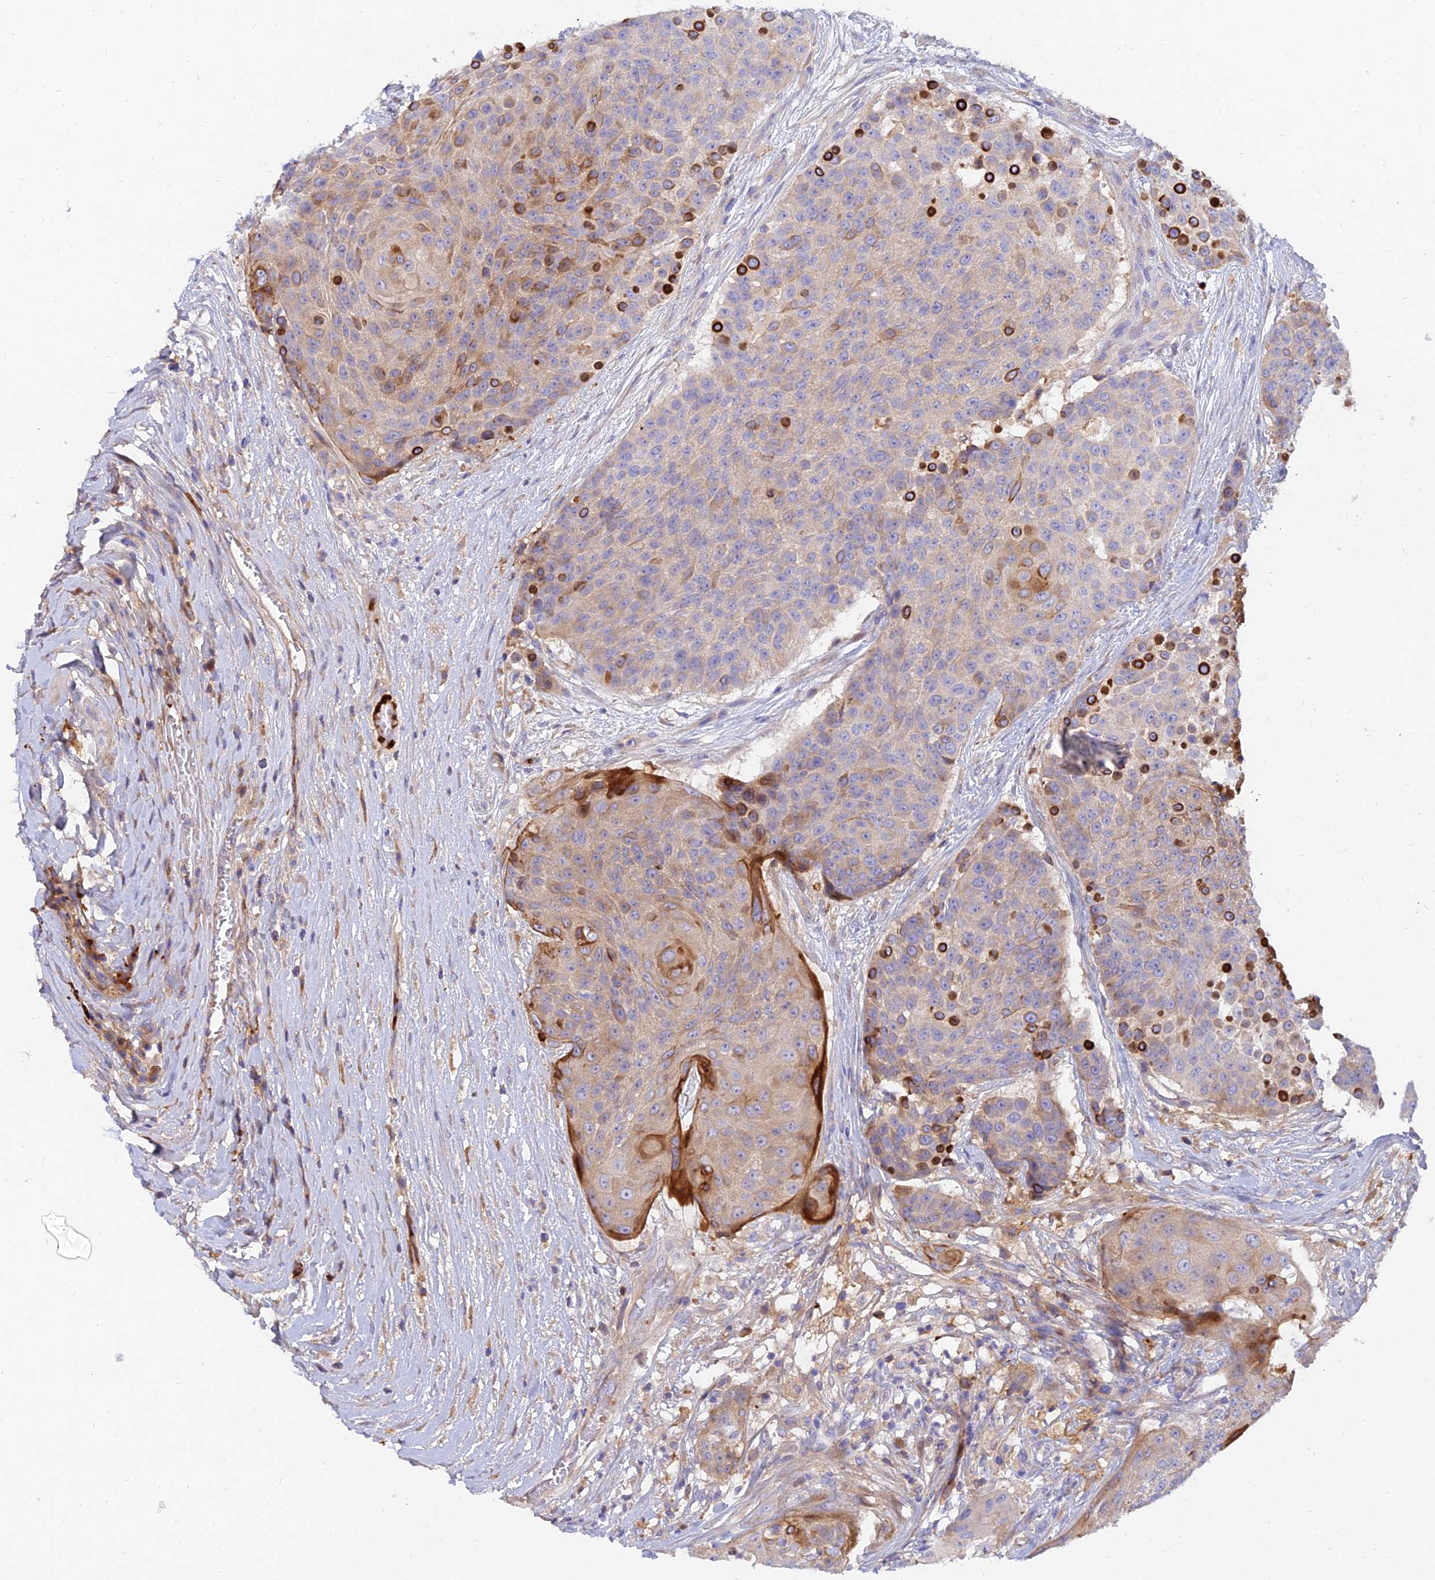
{"staining": {"intensity": "strong", "quantity": "<25%", "location": "cytoplasmic/membranous"}, "tissue": "urothelial cancer", "cell_type": "Tumor cells", "image_type": "cancer", "snomed": [{"axis": "morphology", "description": "Urothelial carcinoma, High grade"}, {"axis": "topography", "description": "Urinary bladder"}], "caption": "Tumor cells reveal strong cytoplasmic/membranous staining in about <25% of cells in high-grade urothelial carcinoma.", "gene": "MROH1", "patient": {"sex": "female", "age": 63}}